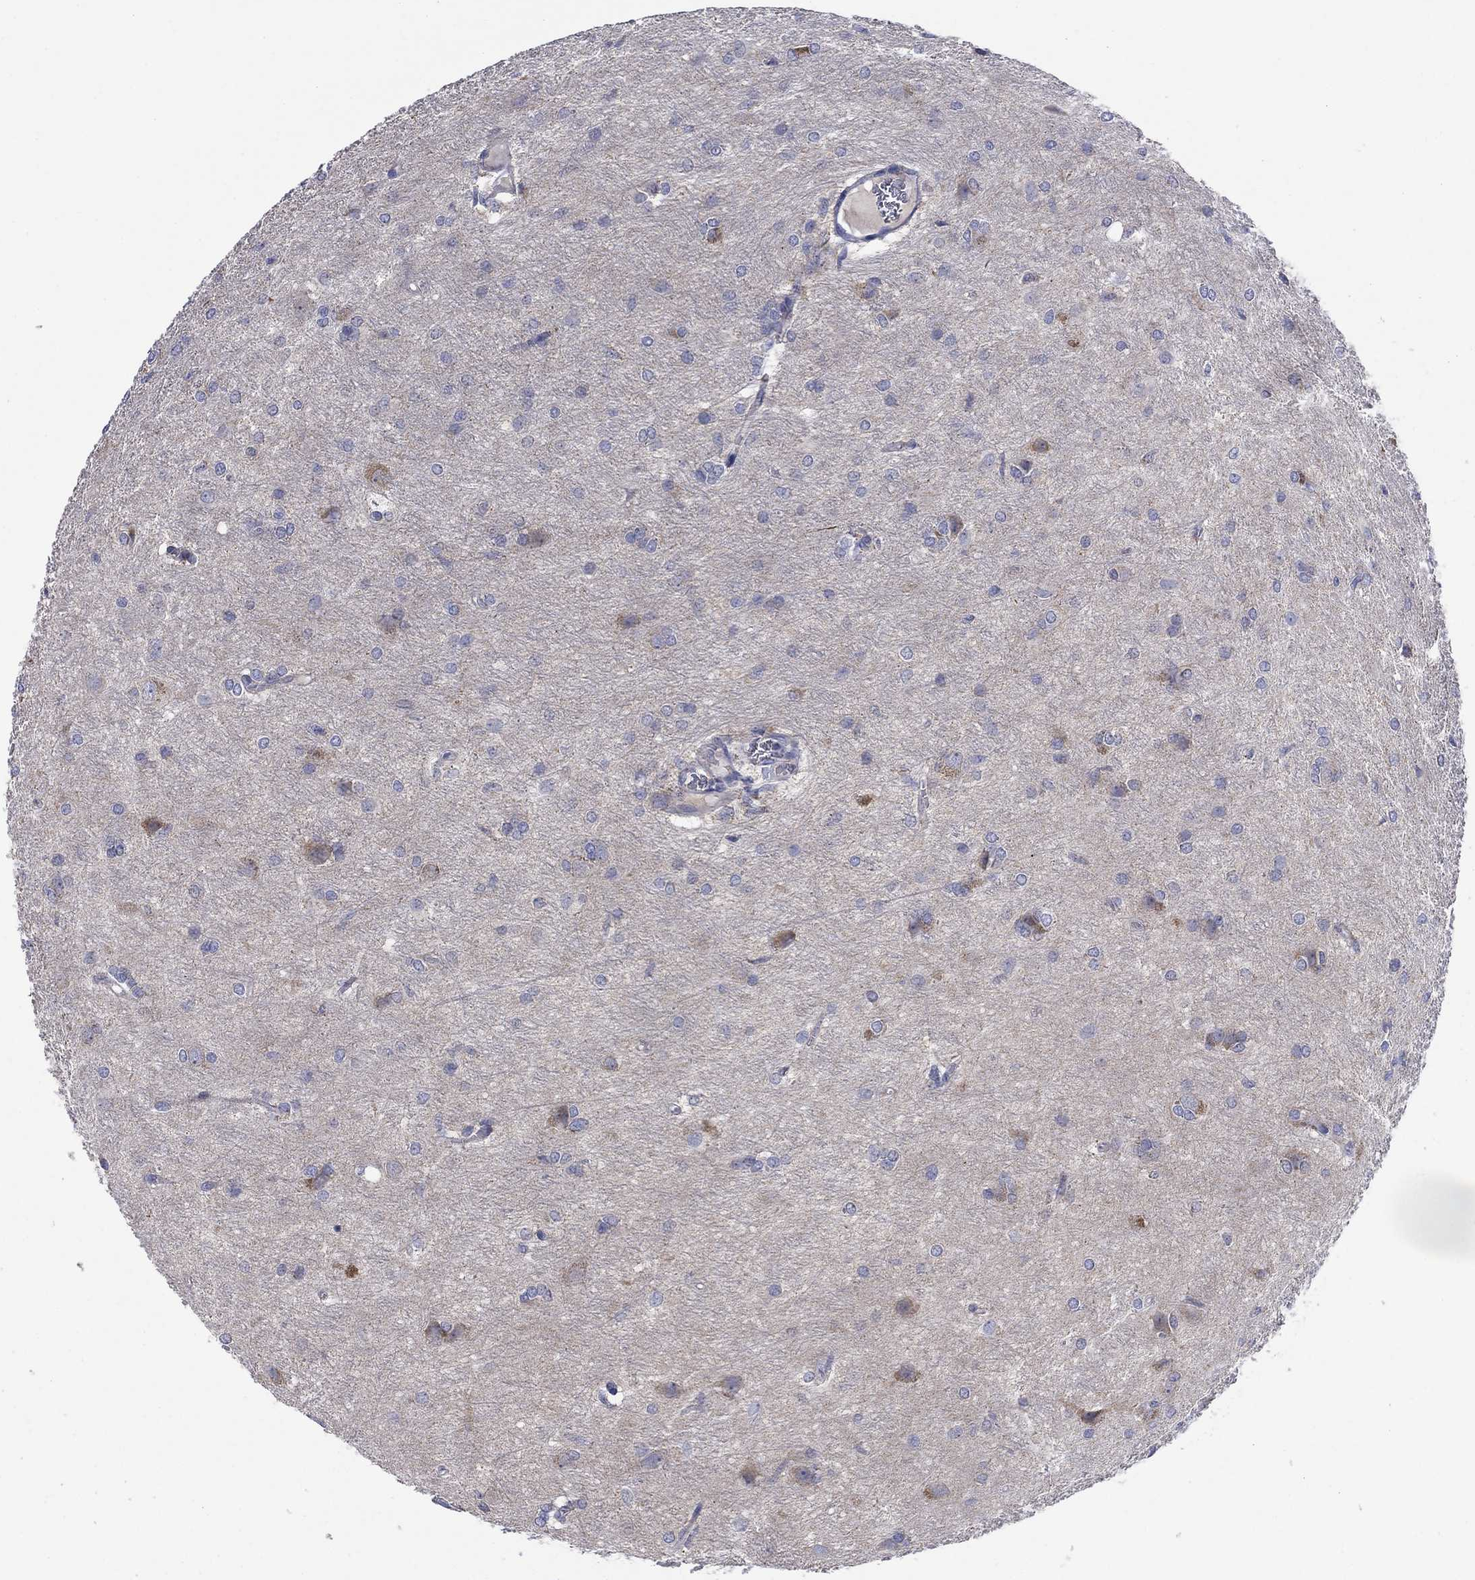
{"staining": {"intensity": "negative", "quantity": "none", "location": "none"}, "tissue": "glioma", "cell_type": "Tumor cells", "image_type": "cancer", "snomed": [{"axis": "morphology", "description": "Glioma, malignant, High grade"}, {"axis": "topography", "description": "Brain"}], "caption": "This is an immunohistochemistry (IHC) image of malignant high-grade glioma. There is no staining in tumor cells.", "gene": "CLVS1", "patient": {"sex": "male", "age": 68}}